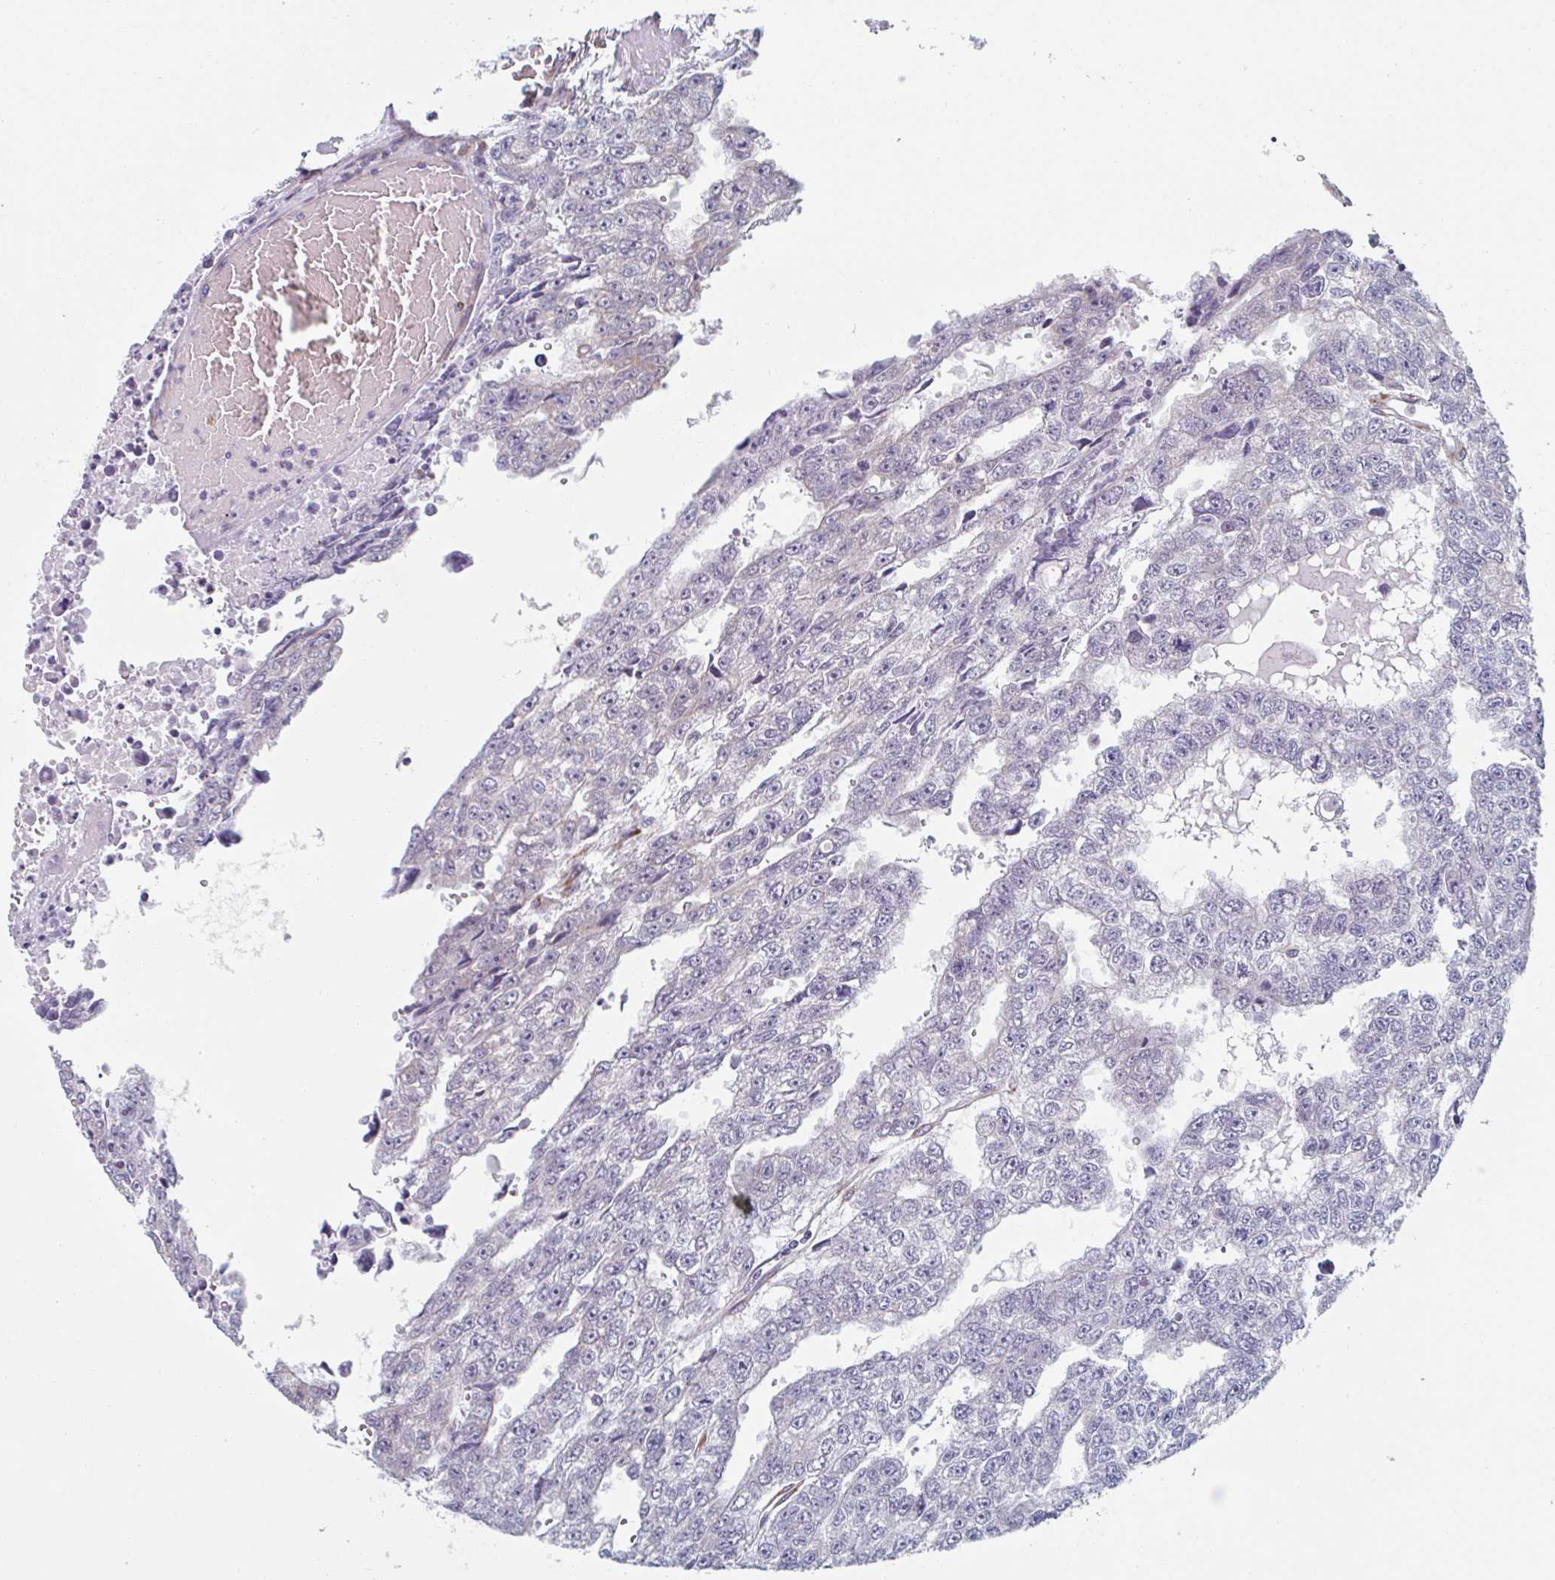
{"staining": {"intensity": "negative", "quantity": "none", "location": "none"}, "tissue": "testis cancer", "cell_type": "Tumor cells", "image_type": "cancer", "snomed": [{"axis": "morphology", "description": "Carcinoma, Embryonal, NOS"}, {"axis": "topography", "description": "Testis"}], "caption": "High power microscopy image of an immunohistochemistry (IHC) micrograph of testis cancer (embryonal carcinoma), revealing no significant expression in tumor cells.", "gene": "TRAPPC10", "patient": {"sex": "male", "age": 20}}